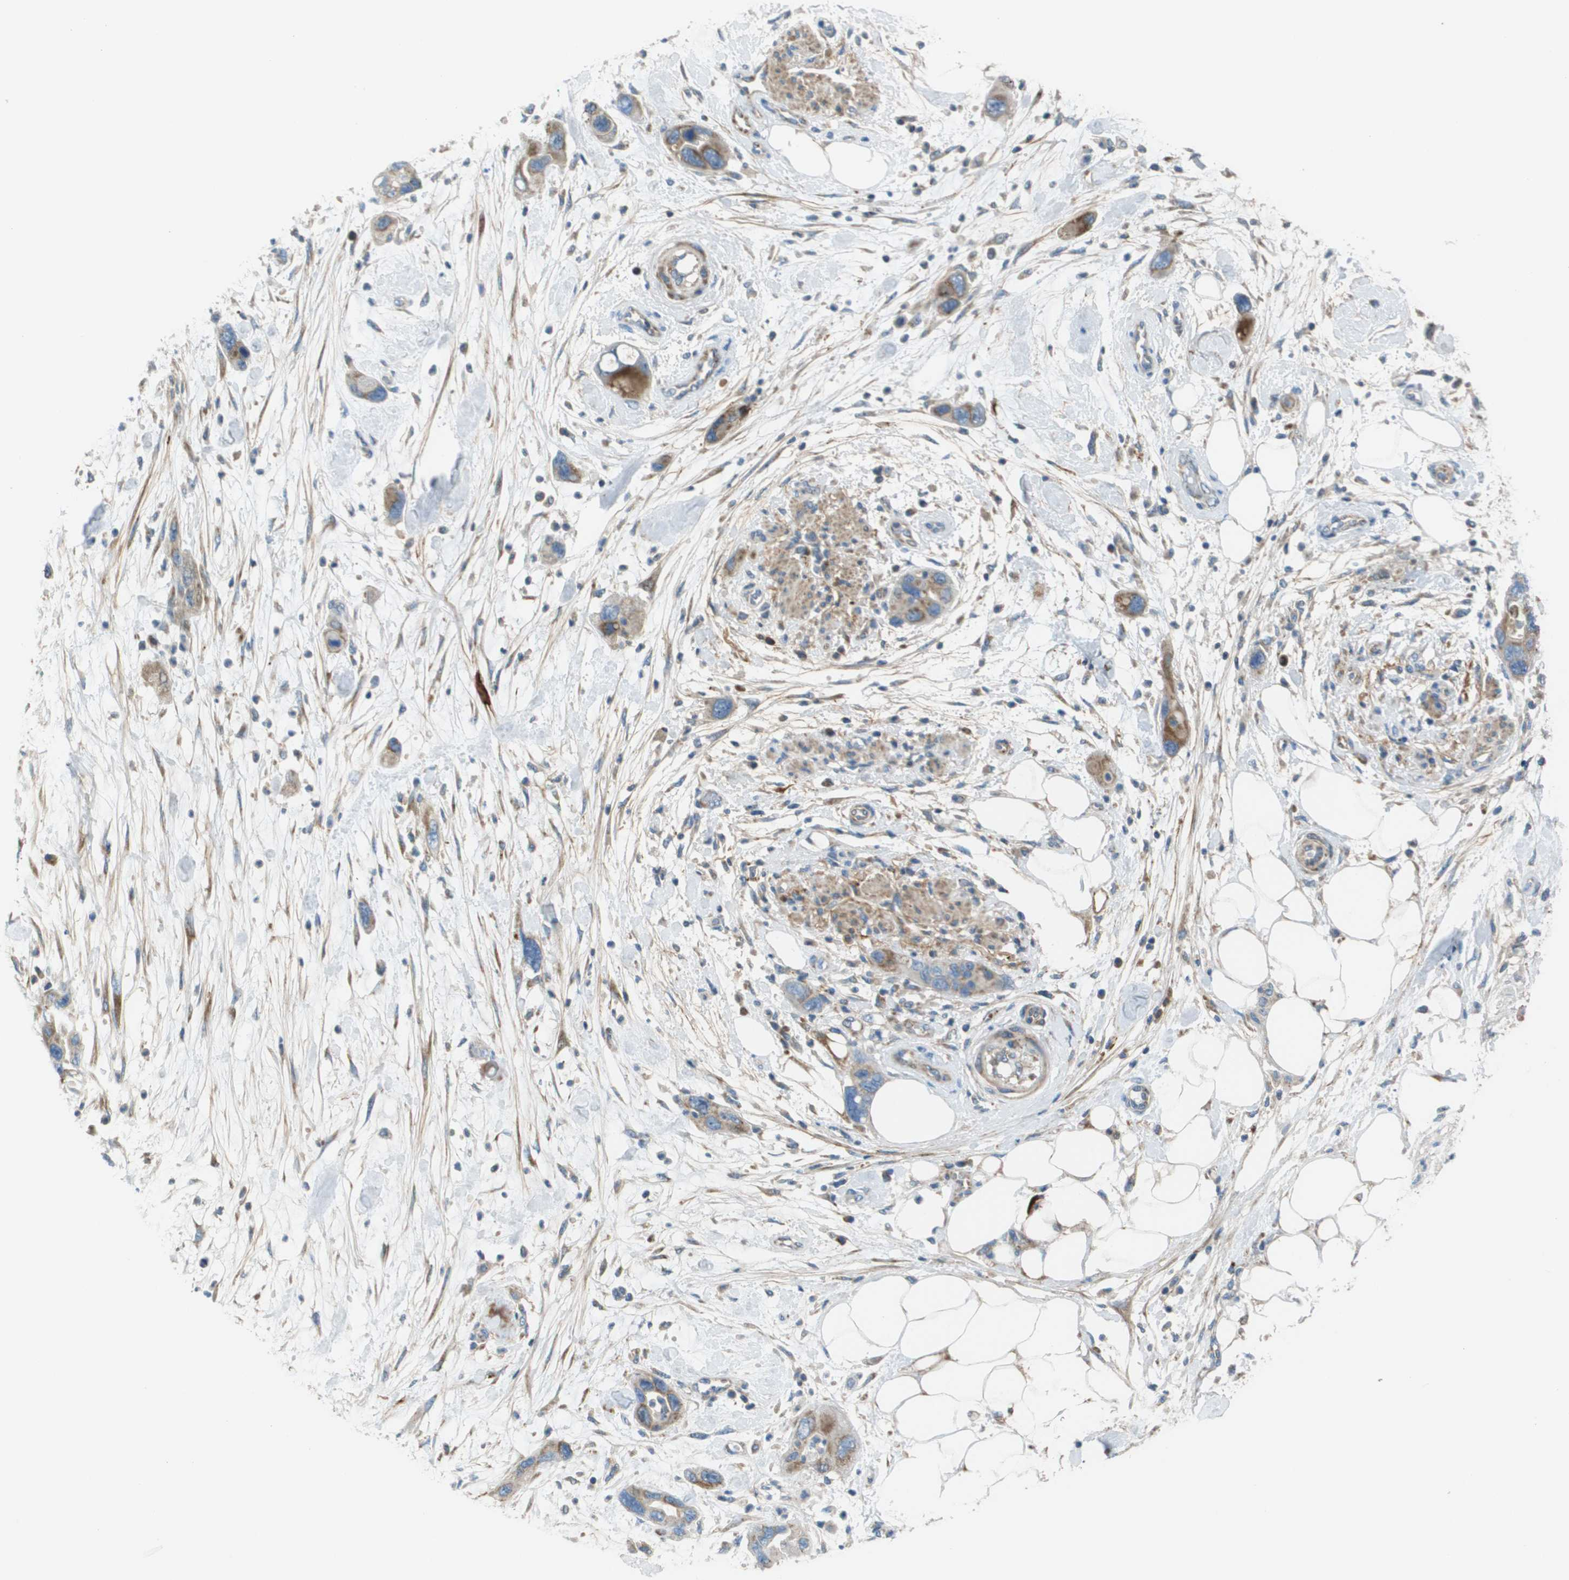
{"staining": {"intensity": "moderate", "quantity": ">75%", "location": "cytoplasmic/membranous"}, "tissue": "pancreatic cancer", "cell_type": "Tumor cells", "image_type": "cancer", "snomed": [{"axis": "morphology", "description": "Normal tissue, NOS"}, {"axis": "morphology", "description": "Adenocarcinoma, NOS"}, {"axis": "topography", "description": "Pancreas"}], "caption": "Immunohistochemistry (IHC) photomicrograph of neoplastic tissue: human pancreatic adenocarcinoma stained using immunohistochemistry (IHC) exhibits medium levels of moderate protein expression localized specifically in the cytoplasmic/membranous of tumor cells, appearing as a cytoplasmic/membranous brown color.", "gene": "GALNT6", "patient": {"sex": "female", "age": 71}}